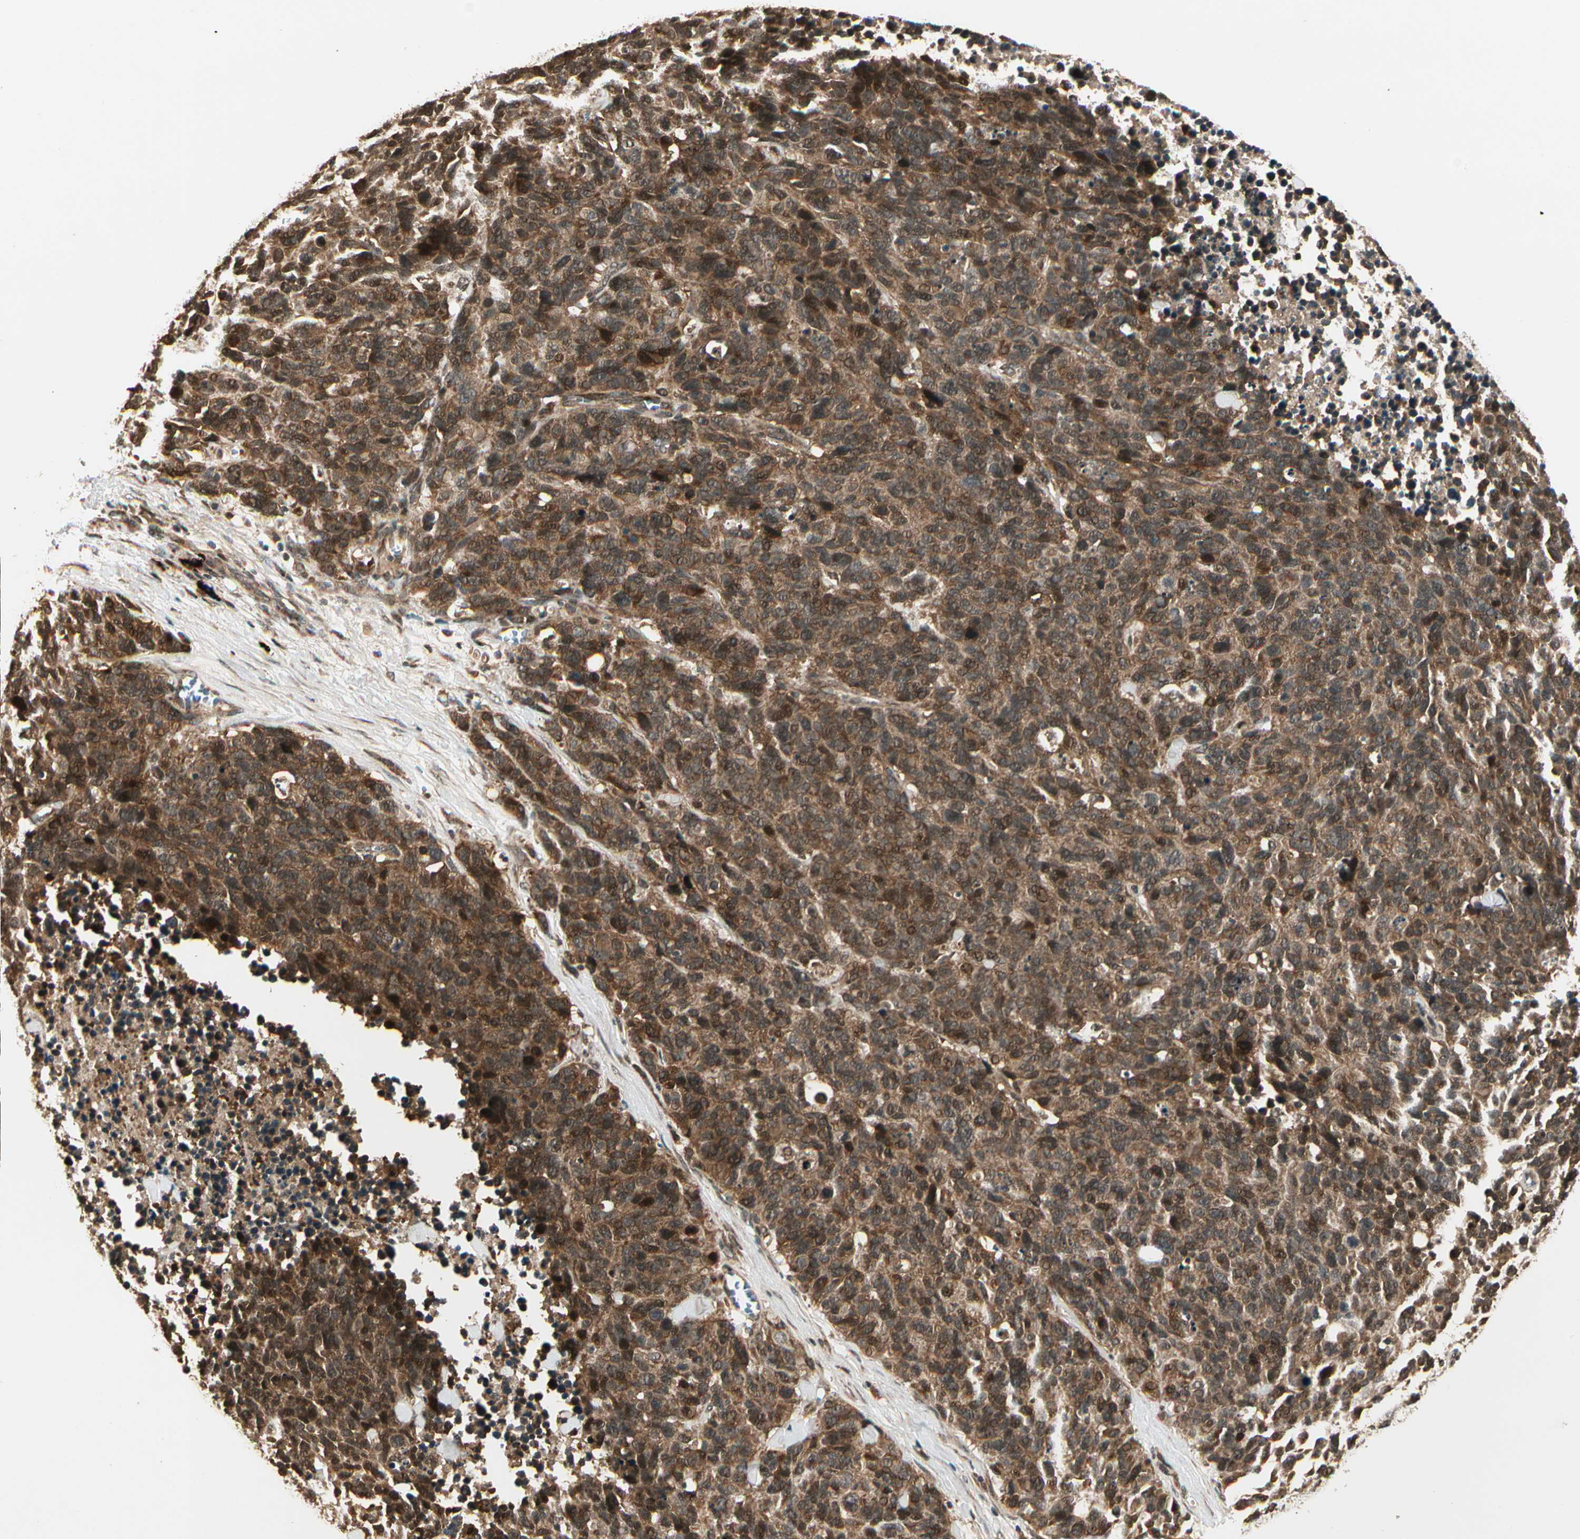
{"staining": {"intensity": "moderate", "quantity": ">75%", "location": "cytoplasmic/membranous"}, "tissue": "lung cancer", "cell_type": "Tumor cells", "image_type": "cancer", "snomed": [{"axis": "morphology", "description": "Neoplasm, malignant, NOS"}, {"axis": "topography", "description": "Lung"}], "caption": "Lung neoplasm (malignant) was stained to show a protein in brown. There is medium levels of moderate cytoplasmic/membranous expression in about >75% of tumor cells. (Brightfield microscopy of DAB IHC at high magnification).", "gene": "GLUL", "patient": {"sex": "female", "age": 58}}